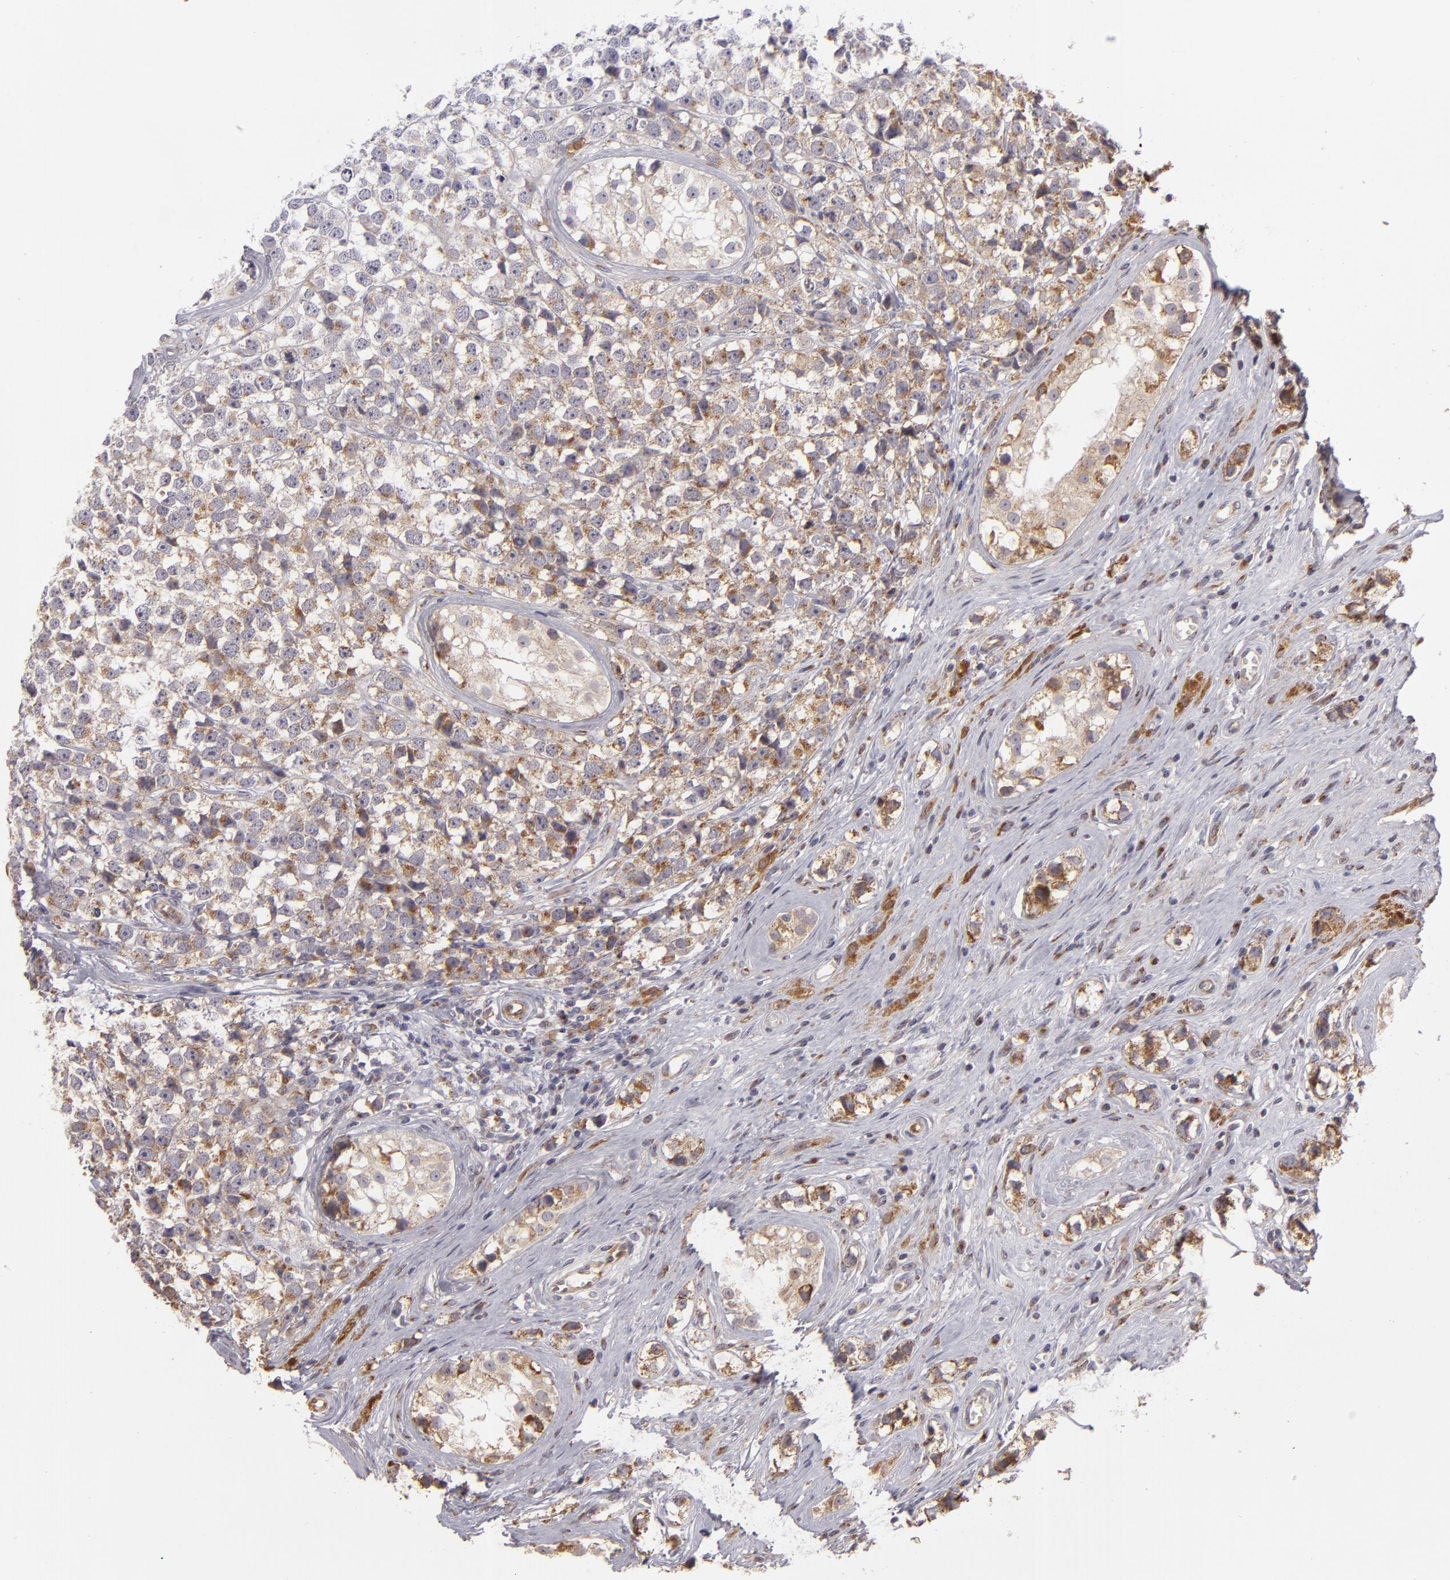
{"staining": {"intensity": "moderate", "quantity": ">75%", "location": "cytoplasmic/membranous"}, "tissue": "testis cancer", "cell_type": "Tumor cells", "image_type": "cancer", "snomed": [{"axis": "morphology", "description": "Seminoma, NOS"}, {"axis": "topography", "description": "Testis"}], "caption": "Tumor cells exhibit medium levels of moderate cytoplasmic/membranous expression in approximately >75% of cells in testis seminoma.", "gene": "SH2D4A", "patient": {"sex": "male", "age": 25}}